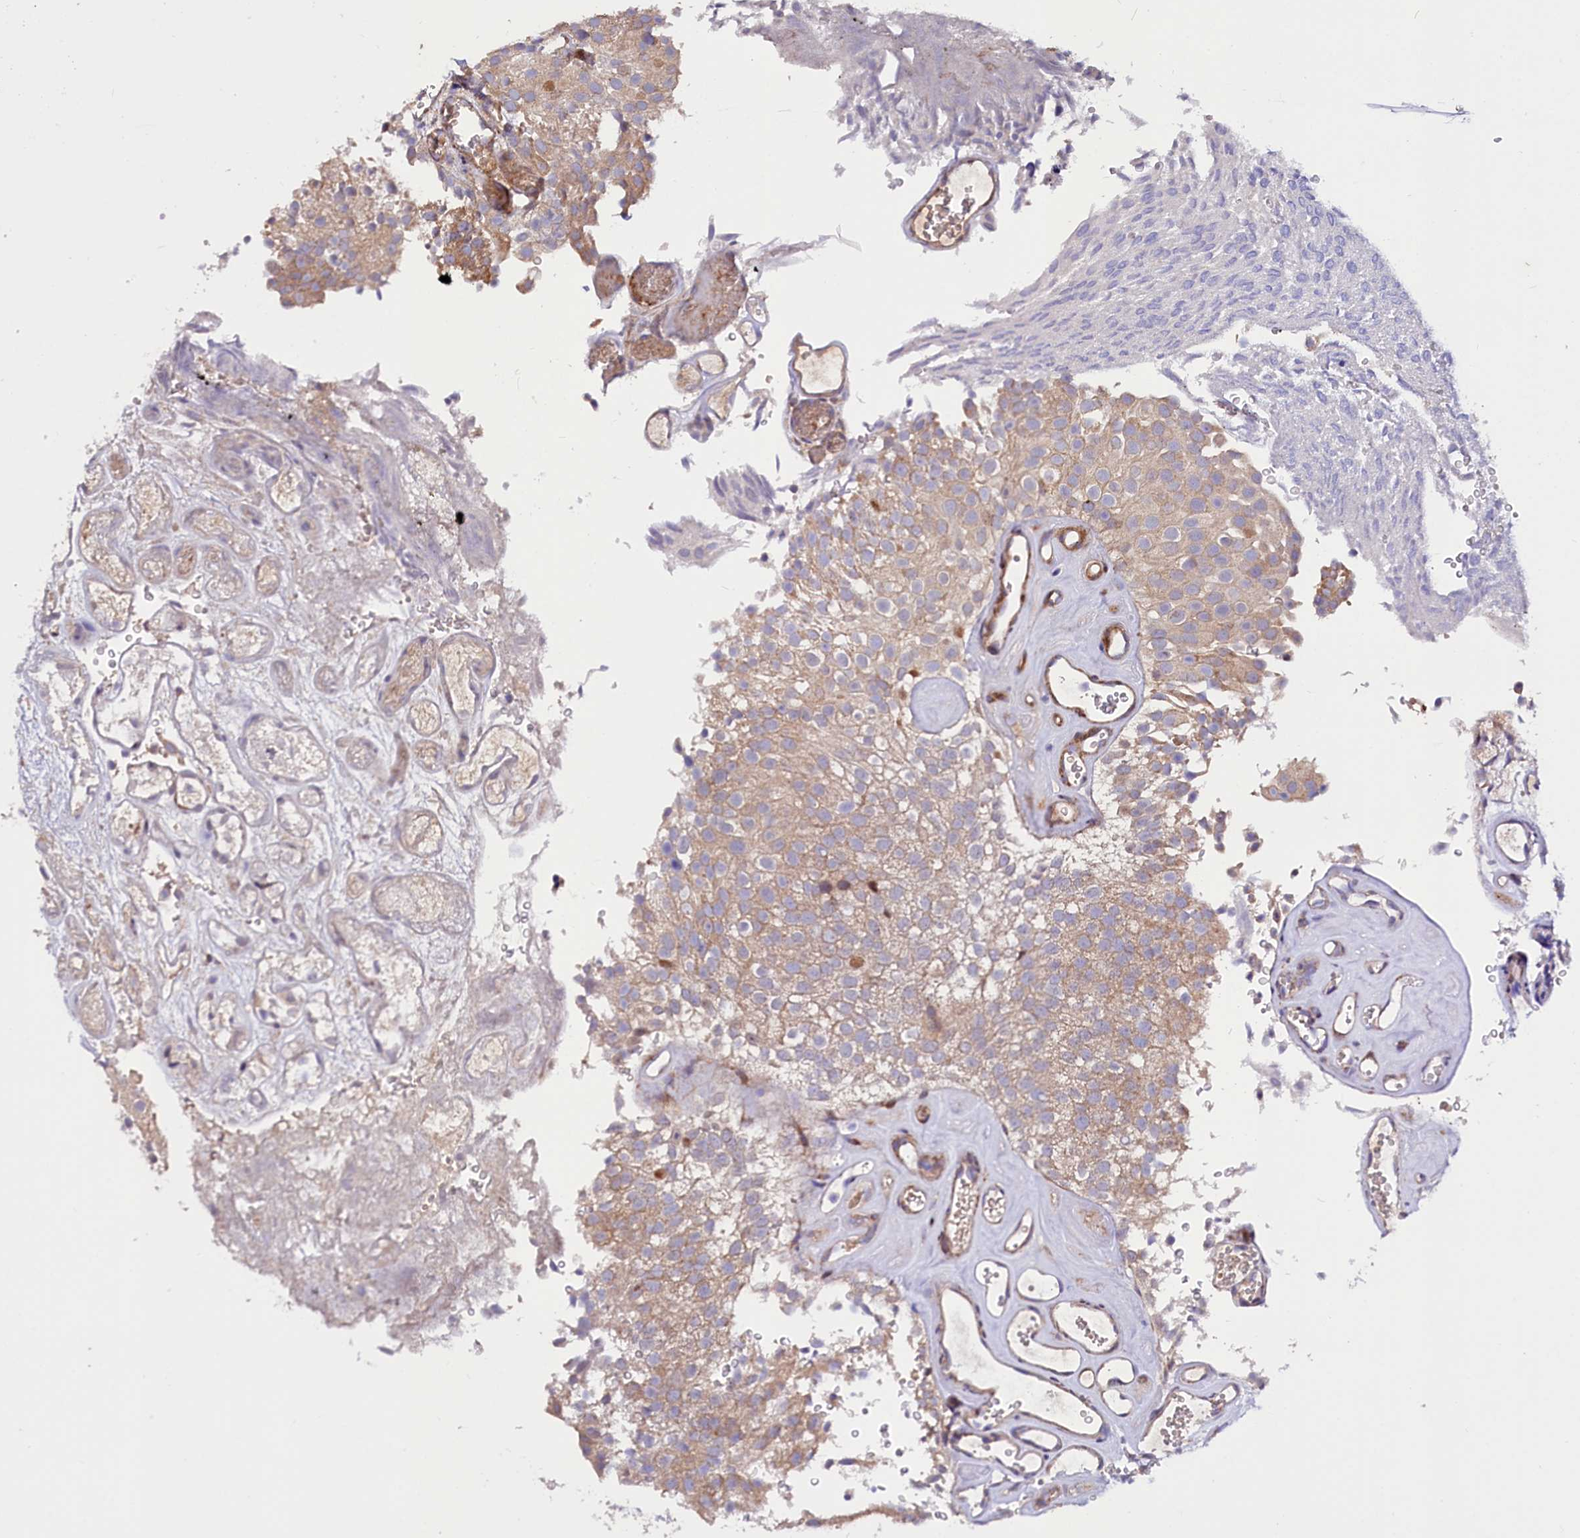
{"staining": {"intensity": "weak", "quantity": "25%-75%", "location": "cytoplasmic/membranous"}, "tissue": "urothelial cancer", "cell_type": "Tumor cells", "image_type": "cancer", "snomed": [{"axis": "morphology", "description": "Urothelial carcinoma, Low grade"}, {"axis": "topography", "description": "Urinary bladder"}], "caption": "Low-grade urothelial carcinoma tissue demonstrates weak cytoplasmic/membranous positivity in about 25%-75% of tumor cells The staining is performed using DAB (3,3'-diaminobenzidine) brown chromogen to label protein expression. The nuclei are counter-stained blue using hematoxylin.", "gene": "PDZRN3", "patient": {"sex": "male", "age": 78}}